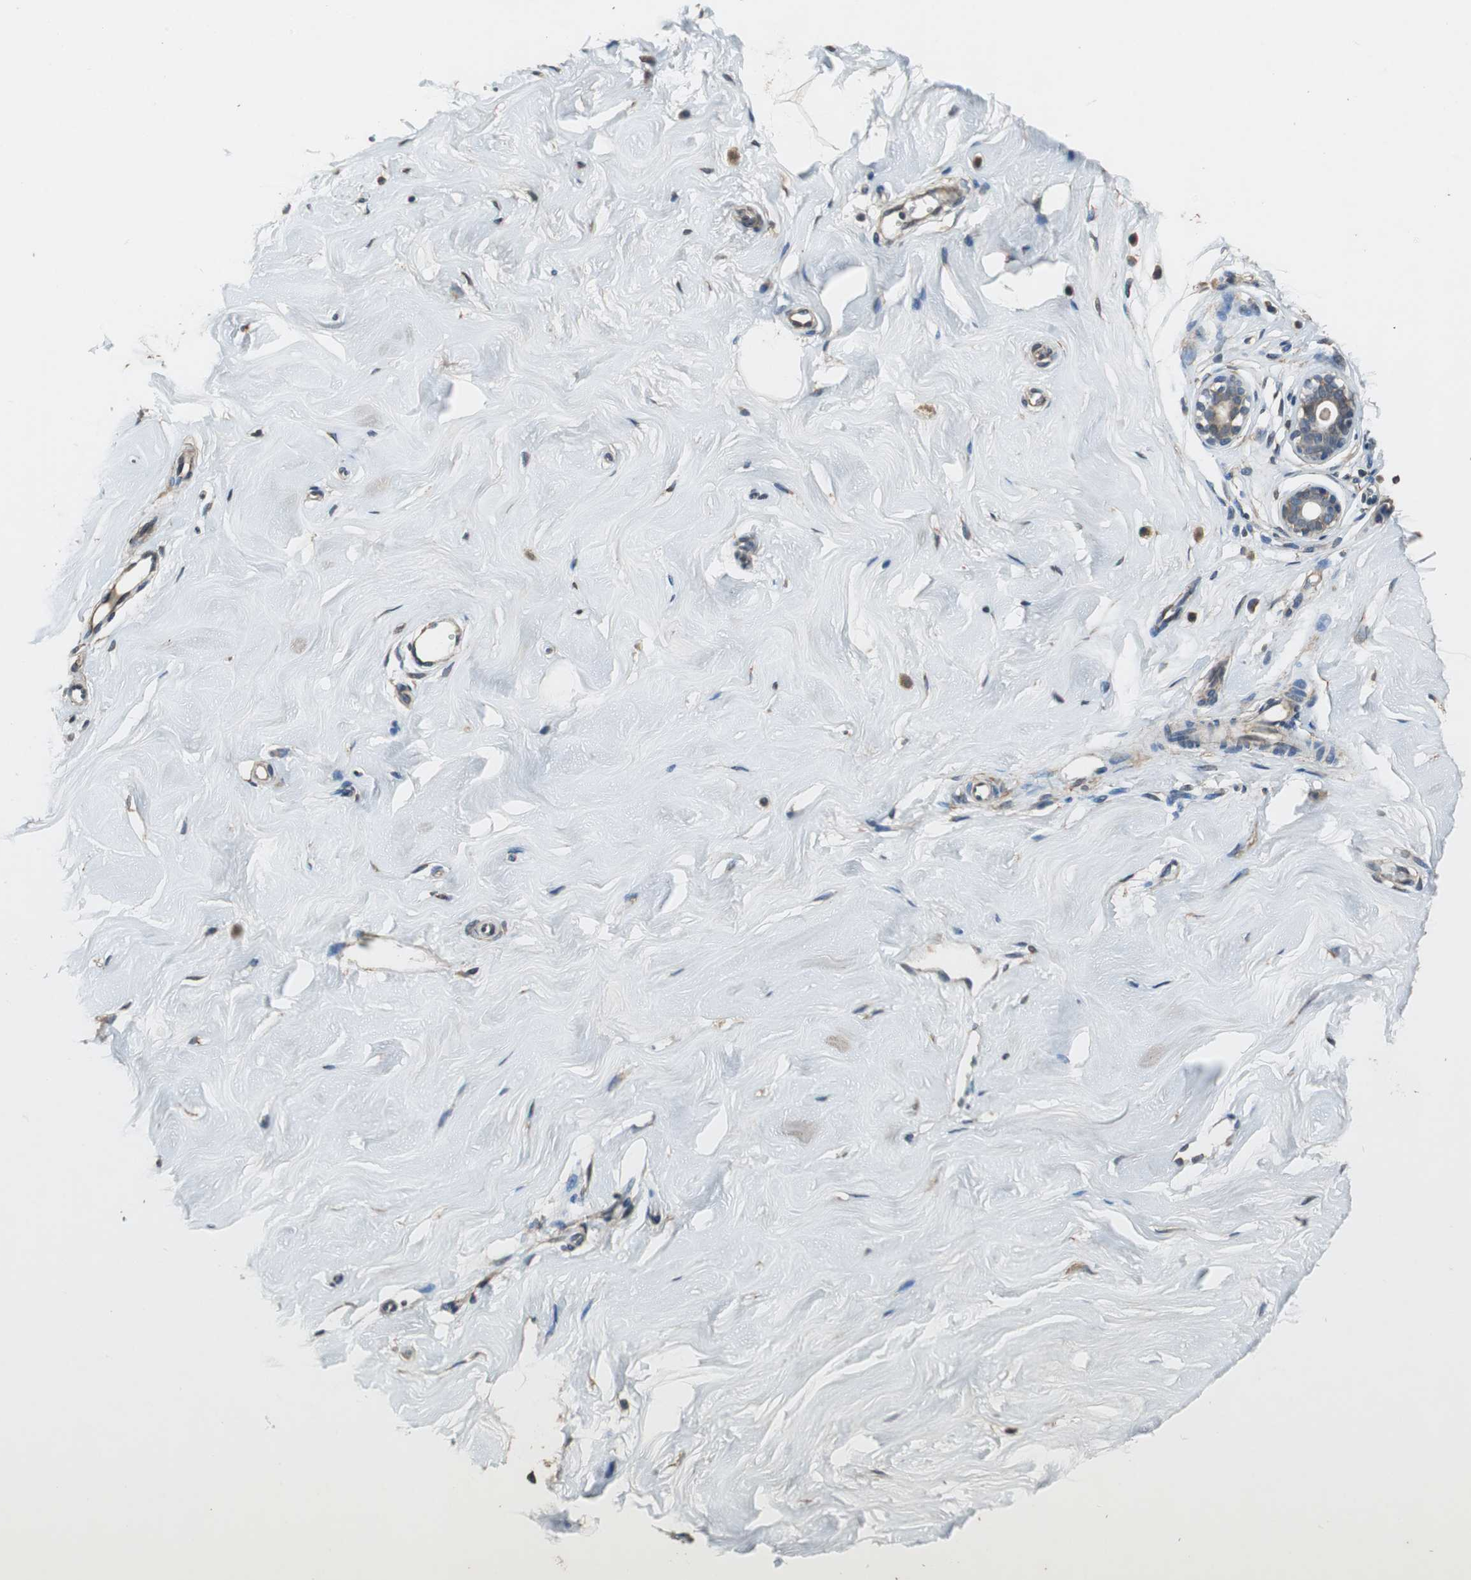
{"staining": {"intensity": "weak", "quantity": "25%-75%", "location": "cytoplasmic/membranous"}, "tissue": "breast", "cell_type": "Adipocytes", "image_type": "normal", "snomed": [{"axis": "morphology", "description": "Normal tissue, NOS"}, {"axis": "topography", "description": "Breast"}], "caption": "An image of breast stained for a protein shows weak cytoplasmic/membranous brown staining in adipocytes. (brown staining indicates protein expression, while blue staining denotes nuclei).", "gene": "ALDH4A1", "patient": {"sex": "female", "age": 23}}